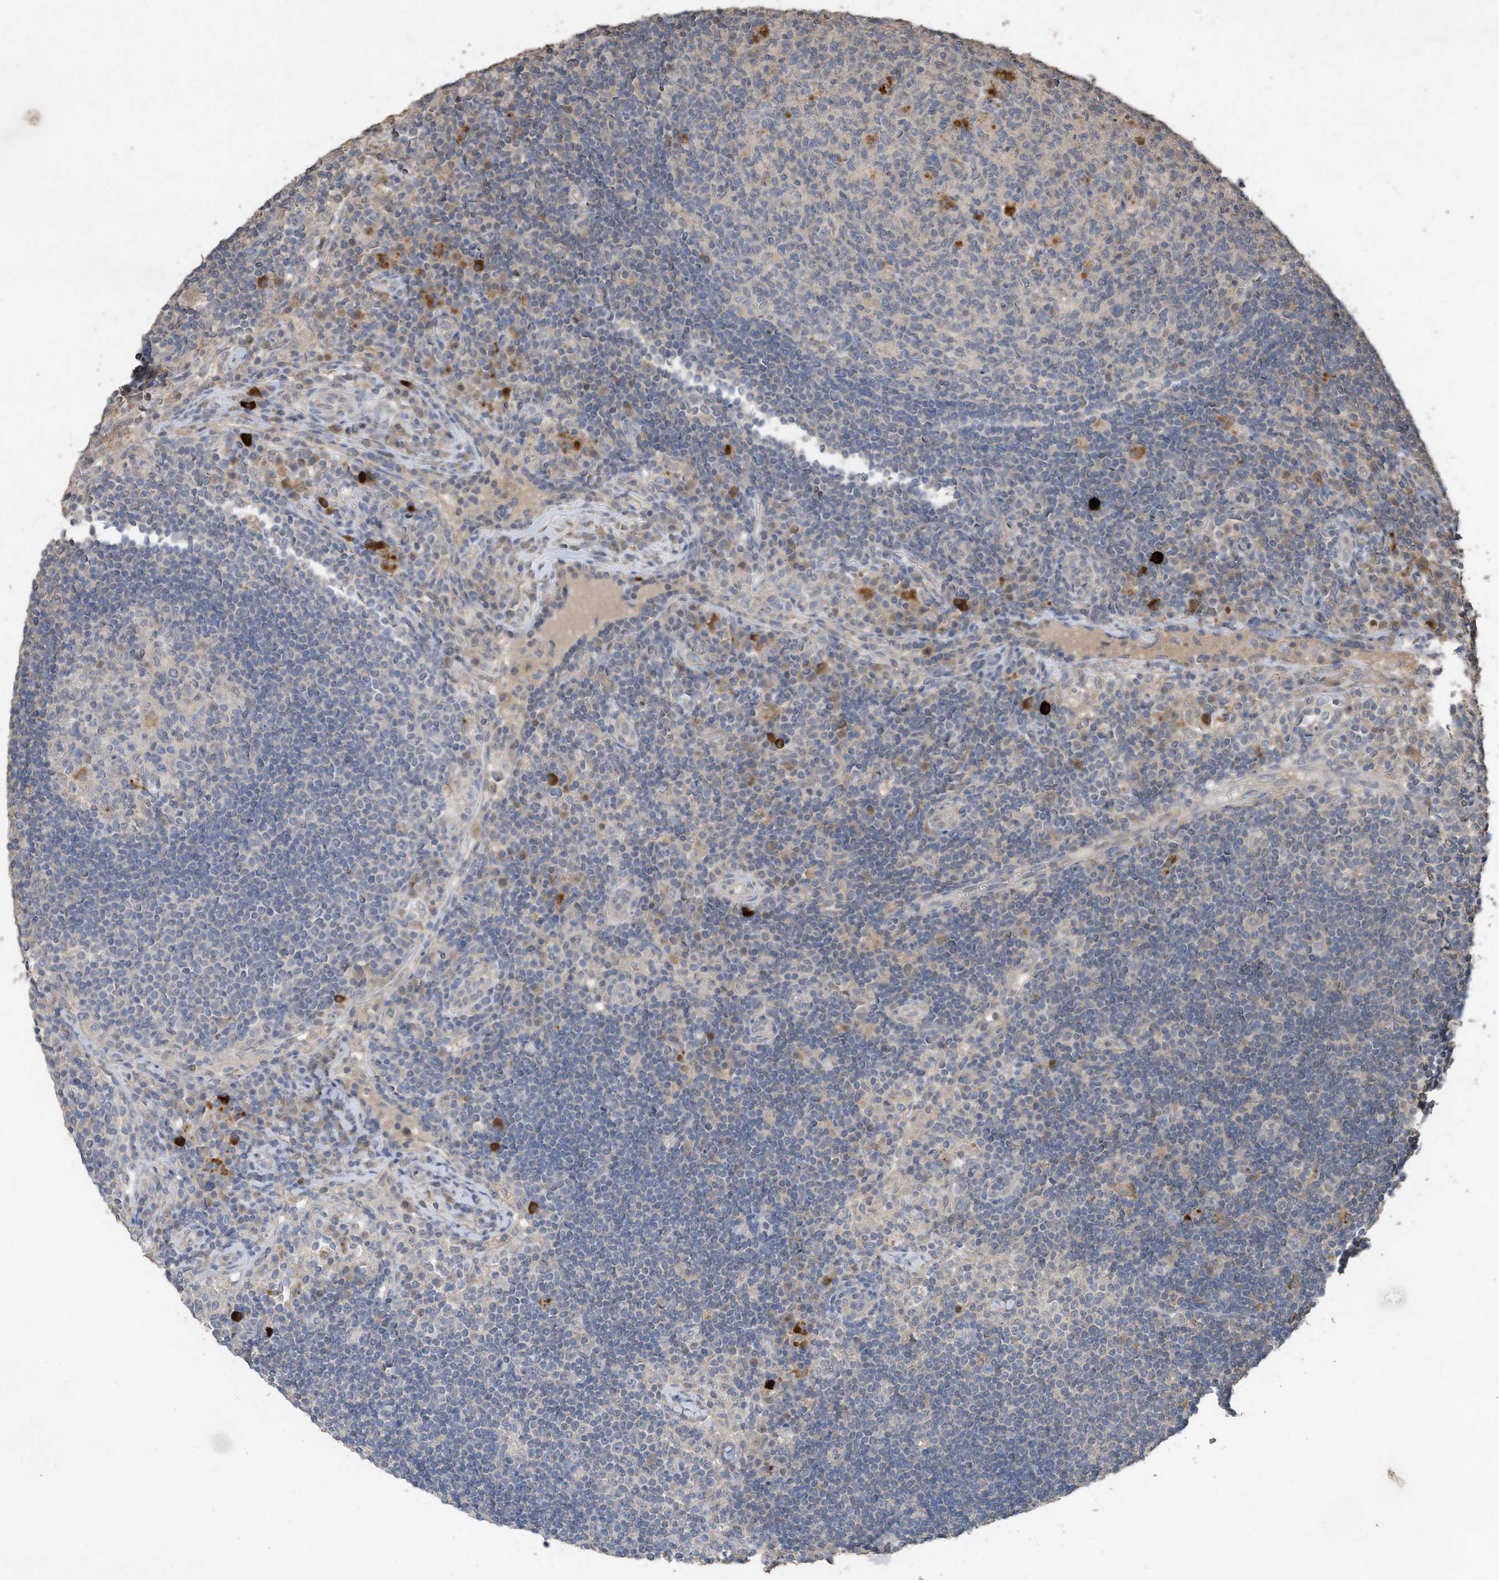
{"staining": {"intensity": "negative", "quantity": "none", "location": "none"}, "tissue": "lymph node", "cell_type": "Germinal center cells", "image_type": "normal", "snomed": [{"axis": "morphology", "description": "Normal tissue, NOS"}, {"axis": "topography", "description": "Lymph node"}], "caption": "Germinal center cells show no significant expression in unremarkable lymph node.", "gene": "CAPN13", "patient": {"sex": "female", "age": 53}}